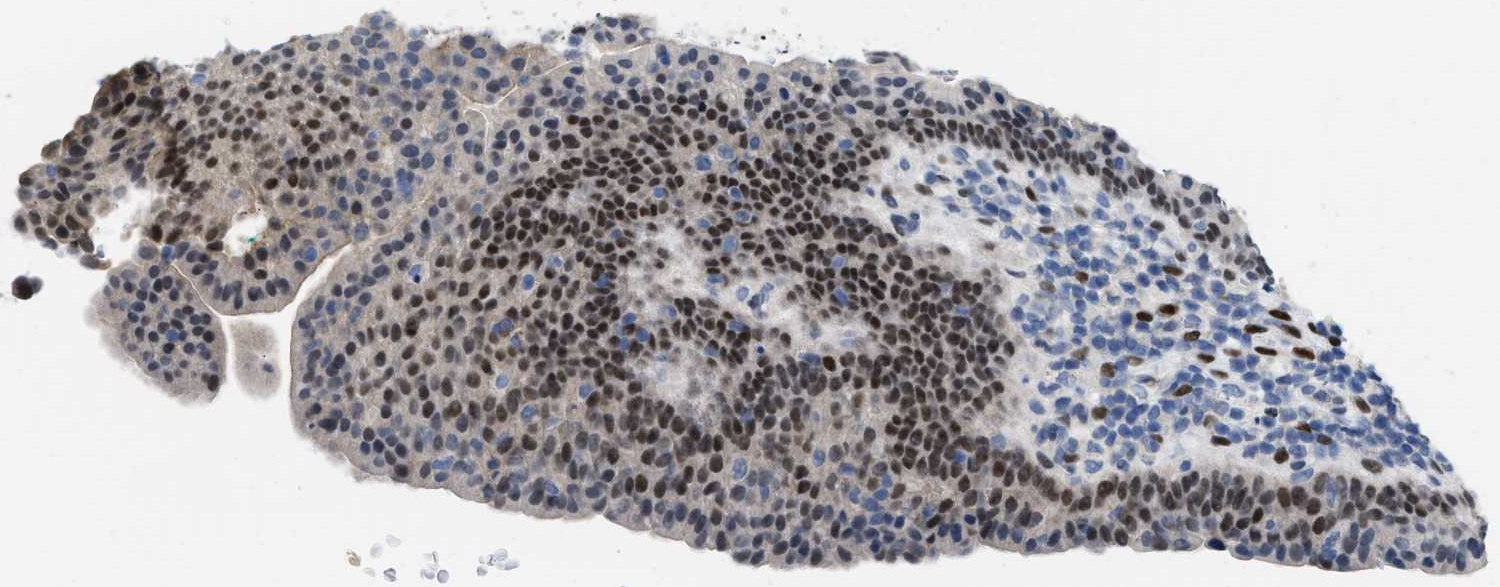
{"staining": {"intensity": "strong", "quantity": "25%-75%", "location": "nuclear"}, "tissue": "urothelial cancer", "cell_type": "Tumor cells", "image_type": "cancer", "snomed": [{"axis": "morphology", "description": "Urothelial carcinoma, Low grade"}, {"axis": "topography", "description": "Urinary bladder"}], "caption": "Protein expression analysis of urothelial carcinoma (low-grade) demonstrates strong nuclear expression in approximately 25%-75% of tumor cells.", "gene": "NFIX", "patient": {"sex": "female", "age": 75}}